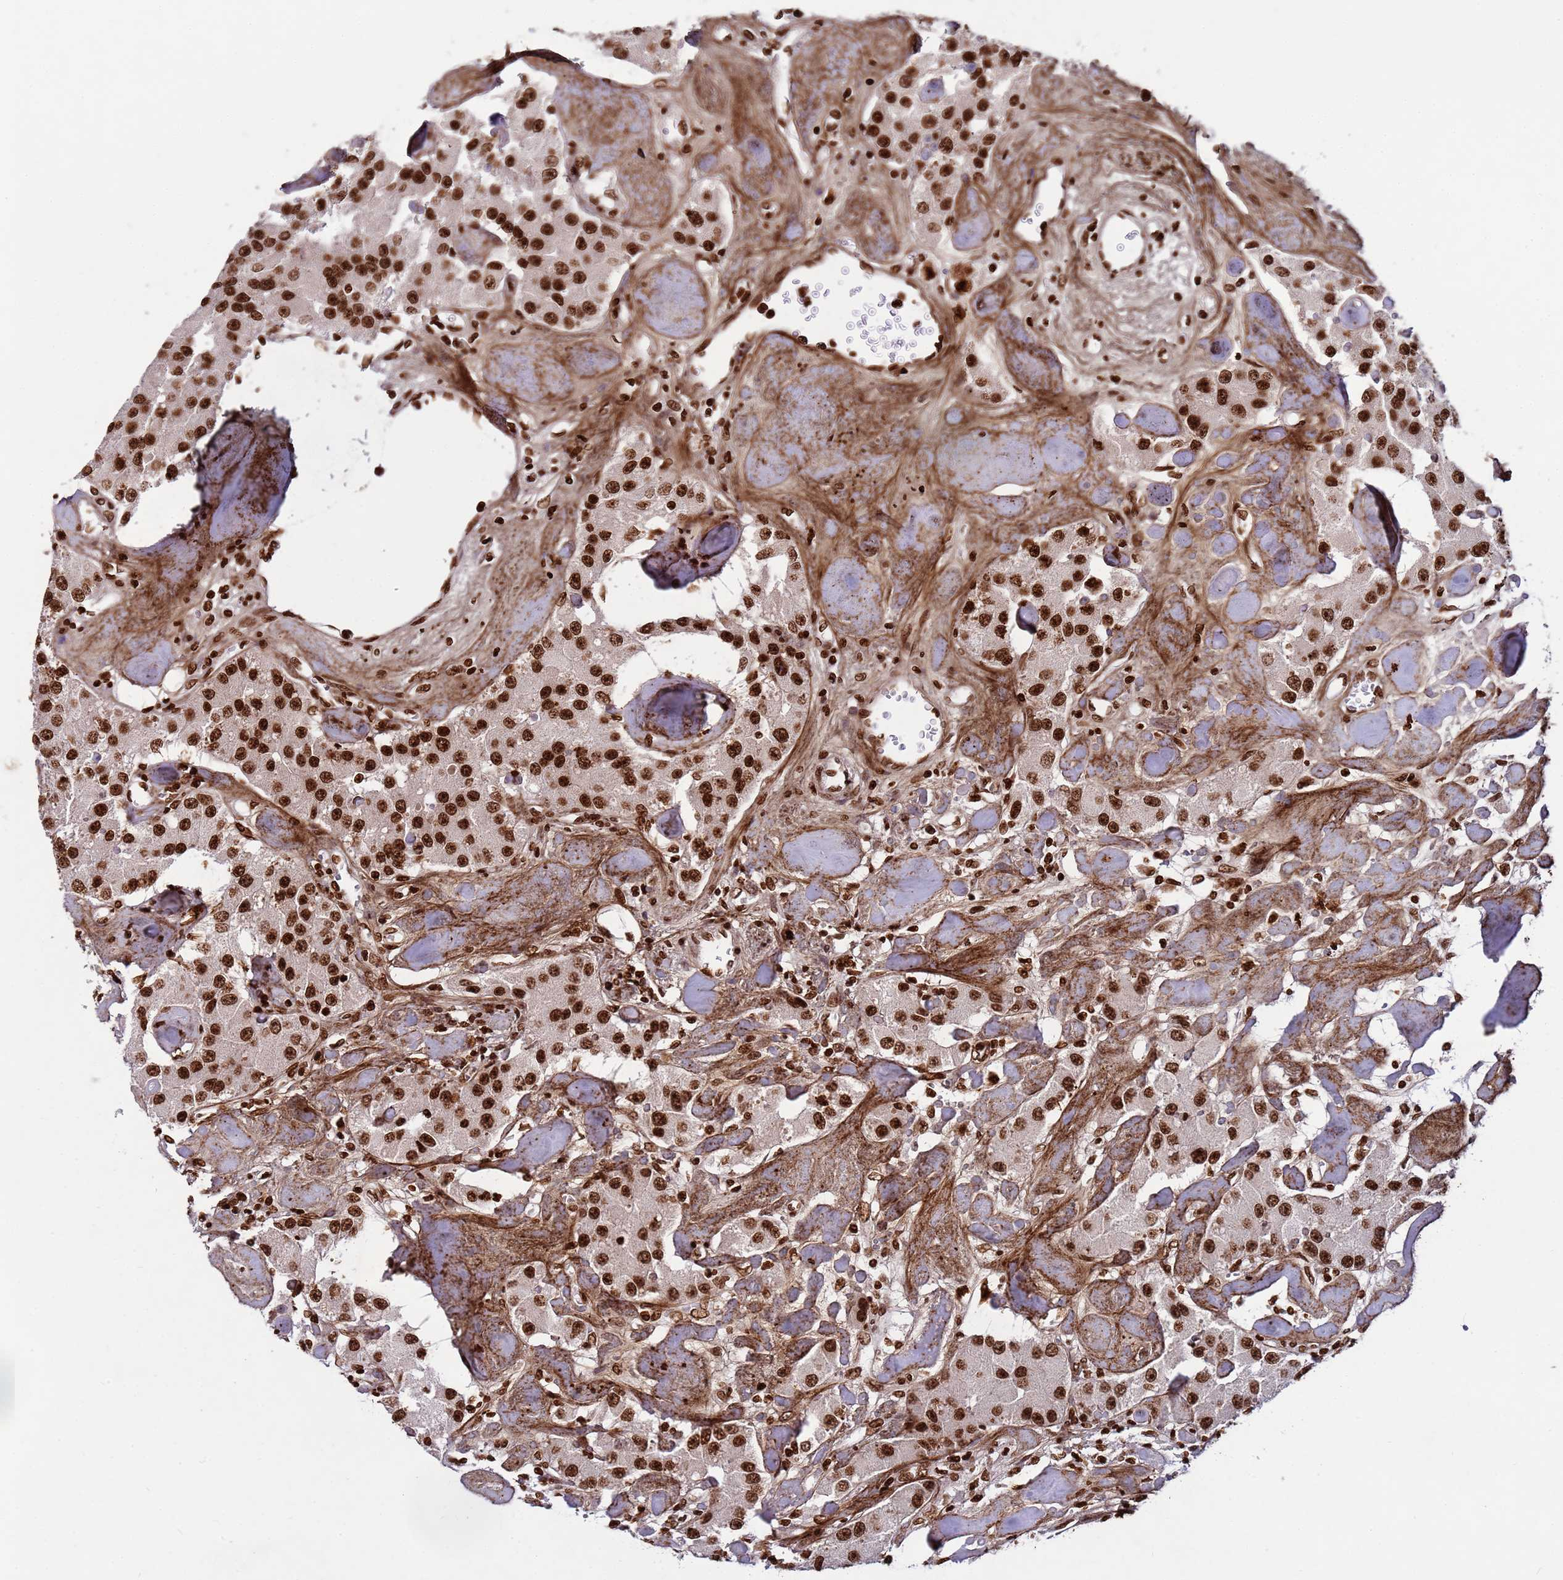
{"staining": {"intensity": "strong", "quantity": ">75%", "location": "nuclear"}, "tissue": "carcinoid", "cell_type": "Tumor cells", "image_type": "cancer", "snomed": [{"axis": "morphology", "description": "Carcinoid, malignant, NOS"}, {"axis": "topography", "description": "Pancreas"}], "caption": "A histopathology image showing strong nuclear positivity in about >75% of tumor cells in carcinoid, as visualized by brown immunohistochemical staining.", "gene": "H3-3B", "patient": {"sex": "male", "age": 41}}